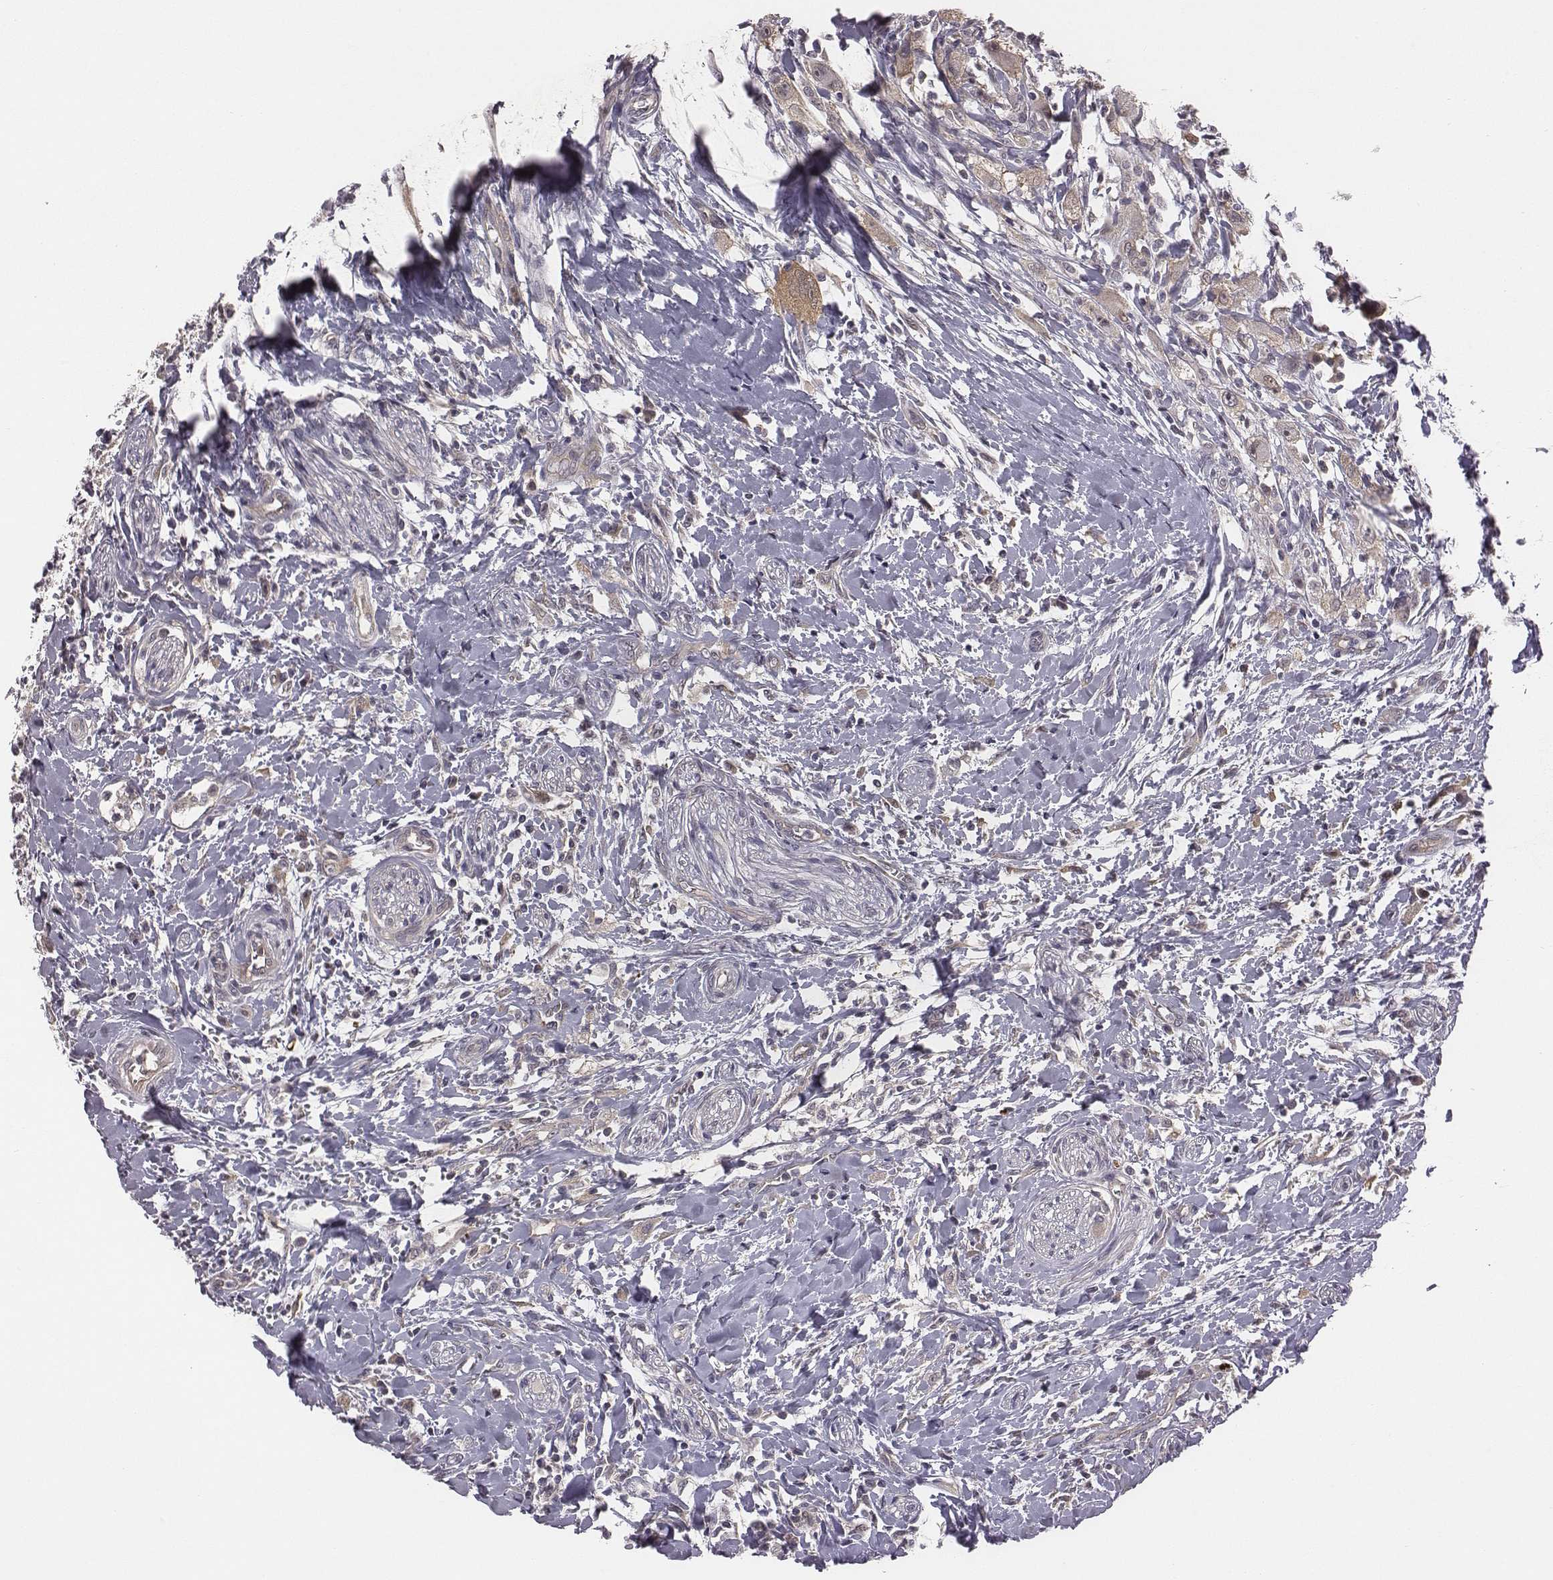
{"staining": {"intensity": "weak", "quantity": ">75%", "location": "cytoplasmic/membranous"}, "tissue": "head and neck cancer", "cell_type": "Tumor cells", "image_type": "cancer", "snomed": [{"axis": "morphology", "description": "Squamous cell carcinoma, NOS"}, {"axis": "morphology", "description": "Squamous cell carcinoma, metastatic, NOS"}, {"axis": "topography", "description": "Oral tissue"}, {"axis": "topography", "description": "Head-Neck"}], "caption": "Weak cytoplasmic/membranous positivity for a protein is present in about >75% of tumor cells of head and neck squamous cell carcinoma using IHC.", "gene": "SMURF2", "patient": {"sex": "female", "age": 85}}